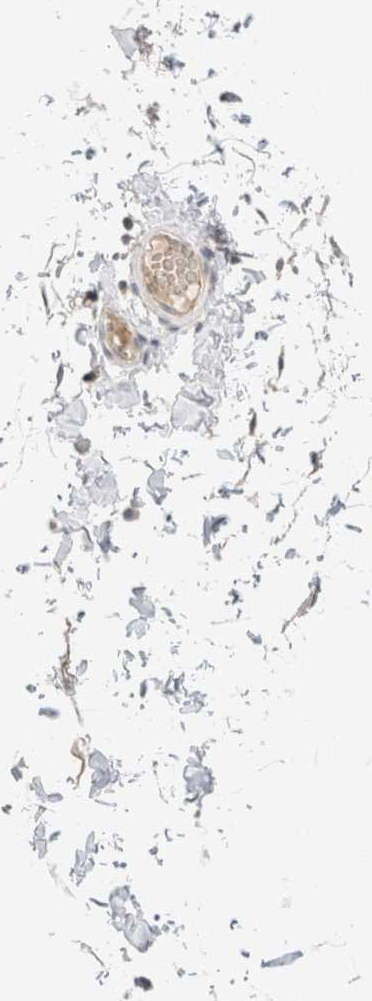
{"staining": {"intensity": "negative", "quantity": "none", "location": "none"}, "tissue": "adipose tissue", "cell_type": "Adipocytes", "image_type": "normal", "snomed": [{"axis": "morphology", "description": "Normal tissue, NOS"}, {"axis": "topography", "description": "Adipose tissue"}, {"axis": "topography", "description": "Vascular tissue"}, {"axis": "topography", "description": "Peripheral nerve tissue"}], "caption": "The IHC histopathology image has no significant expression in adipocytes of adipose tissue.", "gene": "SPRTN", "patient": {"sex": "male", "age": 25}}